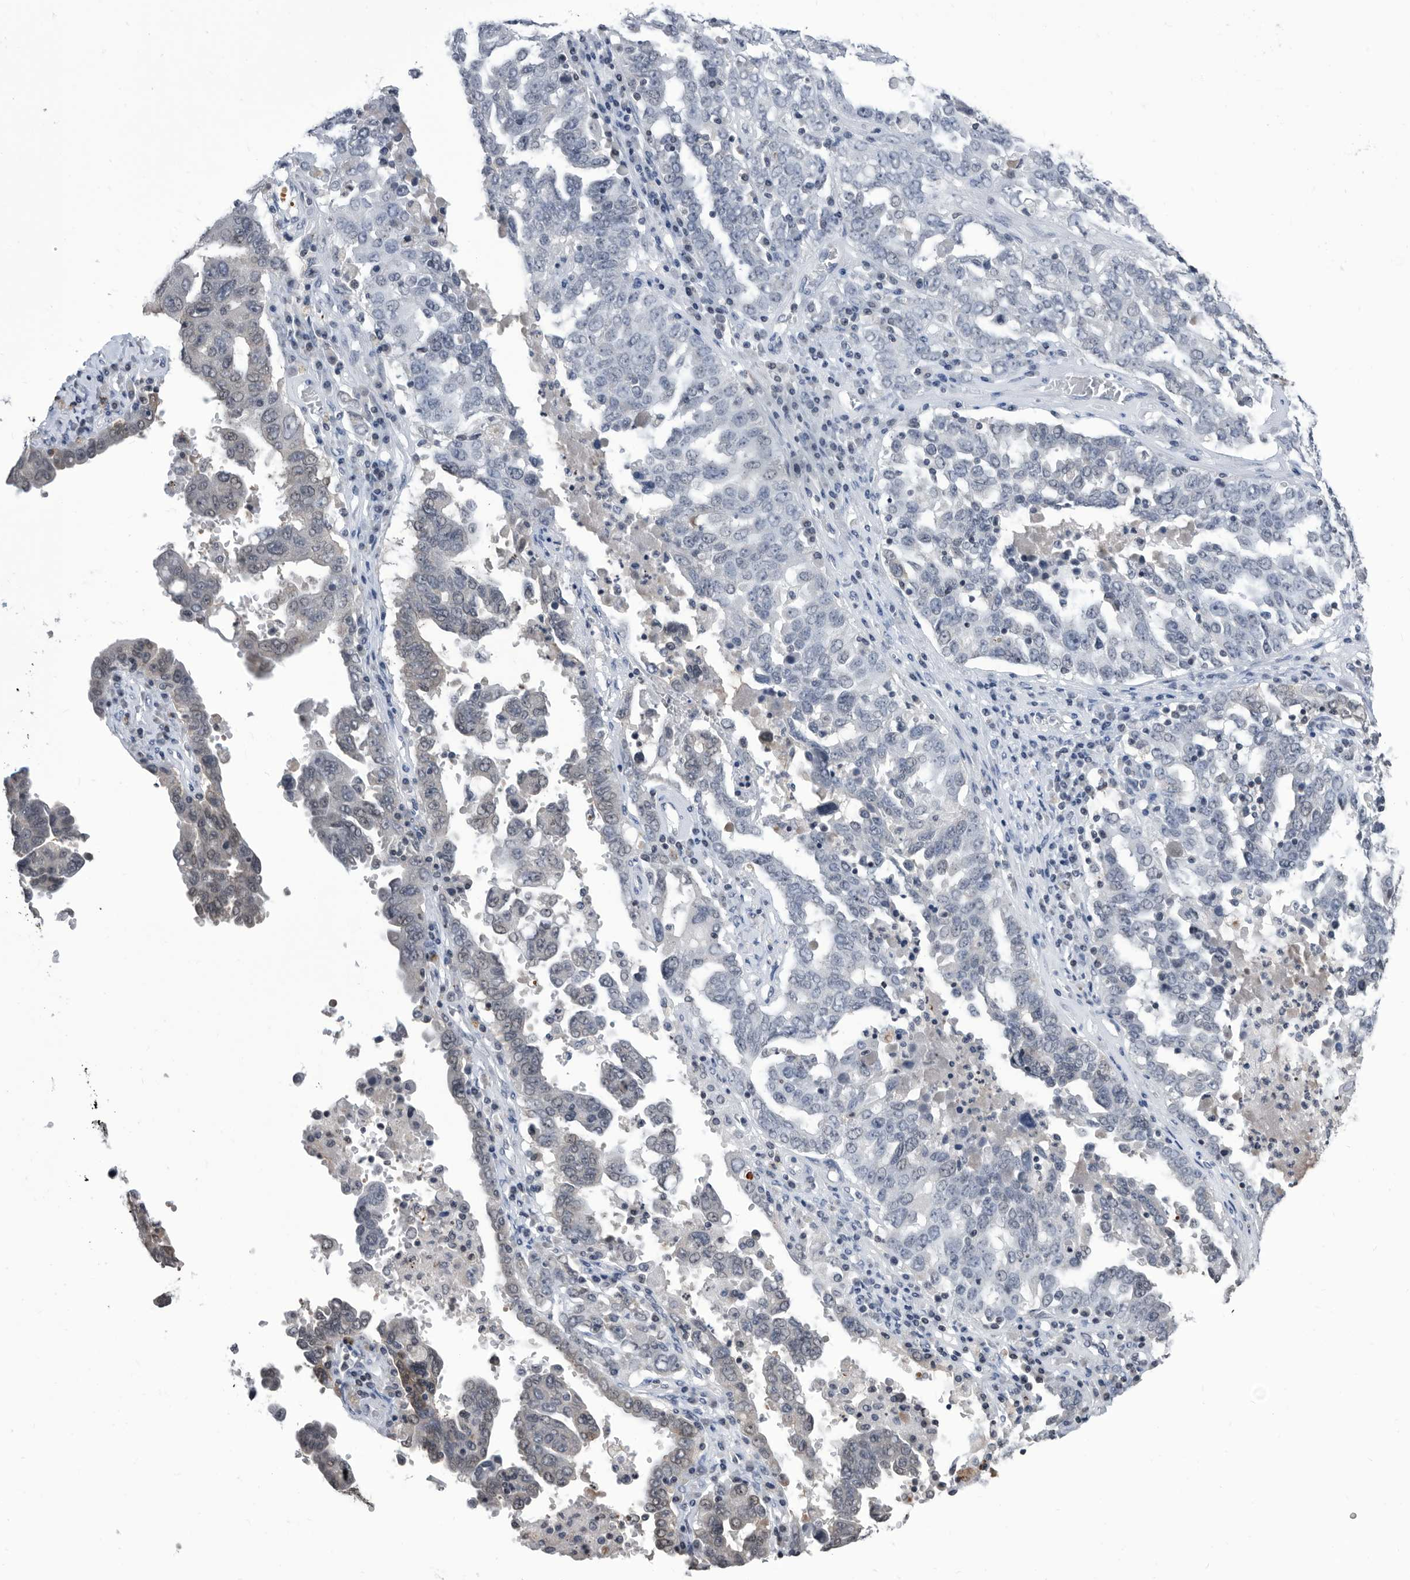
{"staining": {"intensity": "weak", "quantity": "<25%", "location": "nuclear"}, "tissue": "ovarian cancer", "cell_type": "Tumor cells", "image_type": "cancer", "snomed": [{"axis": "morphology", "description": "Carcinoma, endometroid"}, {"axis": "topography", "description": "Ovary"}], "caption": "Immunohistochemistry (IHC) histopathology image of neoplastic tissue: ovarian cancer (endometroid carcinoma) stained with DAB (3,3'-diaminobenzidine) exhibits no significant protein staining in tumor cells. The staining was performed using DAB to visualize the protein expression in brown, while the nuclei were stained in blue with hematoxylin (Magnification: 20x).", "gene": "TSTD1", "patient": {"sex": "female", "age": 62}}